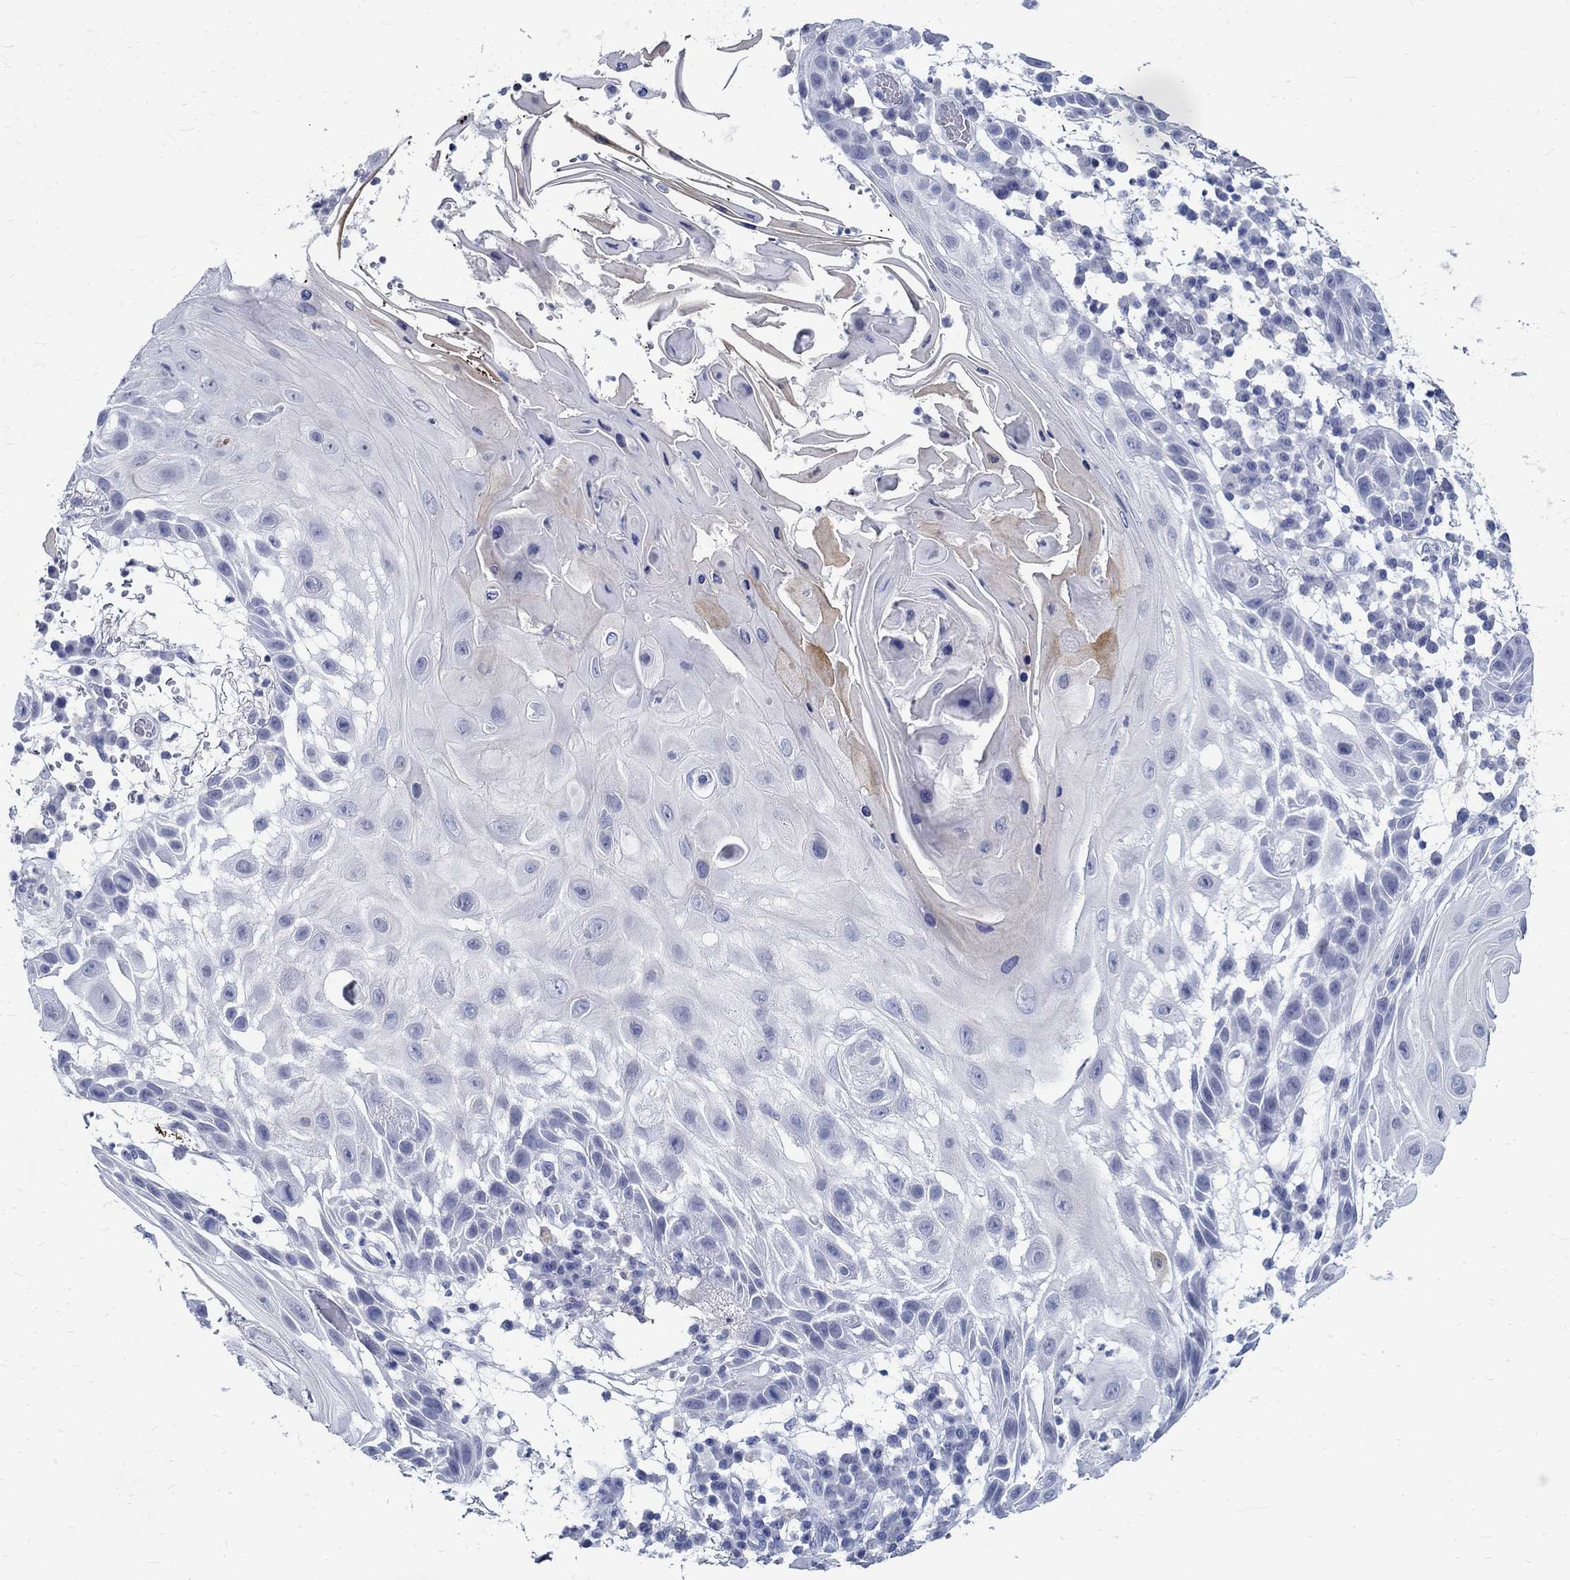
{"staining": {"intensity": "negative", "quantity": "none", "location": "none"}, "tissue": "skin cancer", "cell_type": "Tumor cells", "image_type": "cancer", "snomed": [{"axis": "morphology", "description": "Normal tissue, NOS"}, {"axis": "morphology", "description": "Squamous cell carcinoma, NOS"}, {"axis": "topography", "description": "Skin"}], "caption": "Skin cancer (squamous cell carcinoma) stained for a protein using immunohistochemistry (IHC) shows no staining tumor cells.", "gene": "BSPRY", "patient": {"sex": "male", "age": 79}}